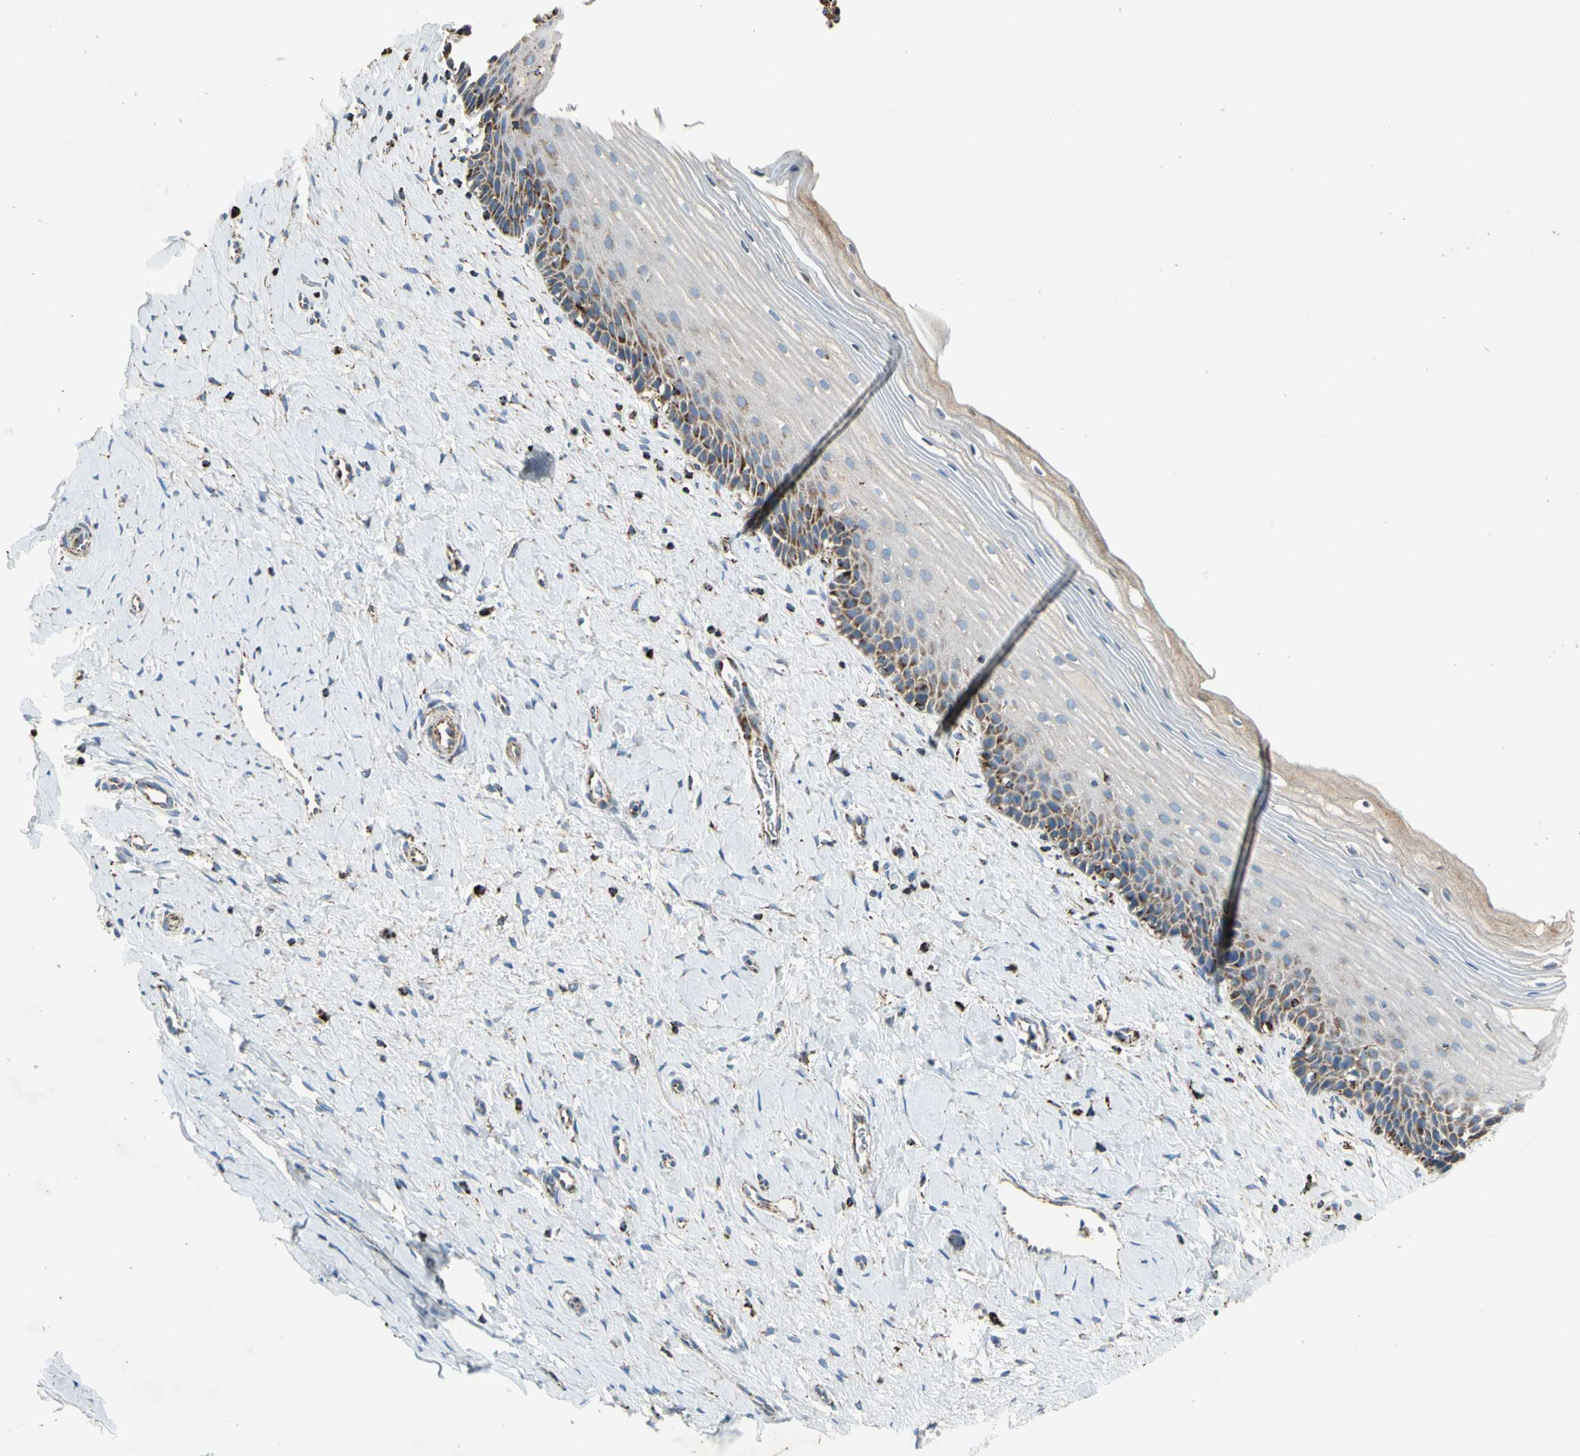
{"staining": {"intensity": "moderate", "quantity": "25%-75%", "location": "cytoplasmic/membranous"}, "tissue": "cervix", "cell_type": "Glandular cells", "image_type": "normal", "snomed": [{"axis": "morphology", "description": "Normal tissue, NOS"}, {"axis": "topography", "description": "Cervix"}], "caption": "IHC image of unremarkable cervix: human cervix stained using immunohistochemistry displays medium levels of moderate protein expression localized specifically in the cytoplasmic/membranous of glandular cells, appearing as a cytoplasmic/membranous brown color.", "gene": "ME2", "patient": {"sex": "female", "age": 39}}